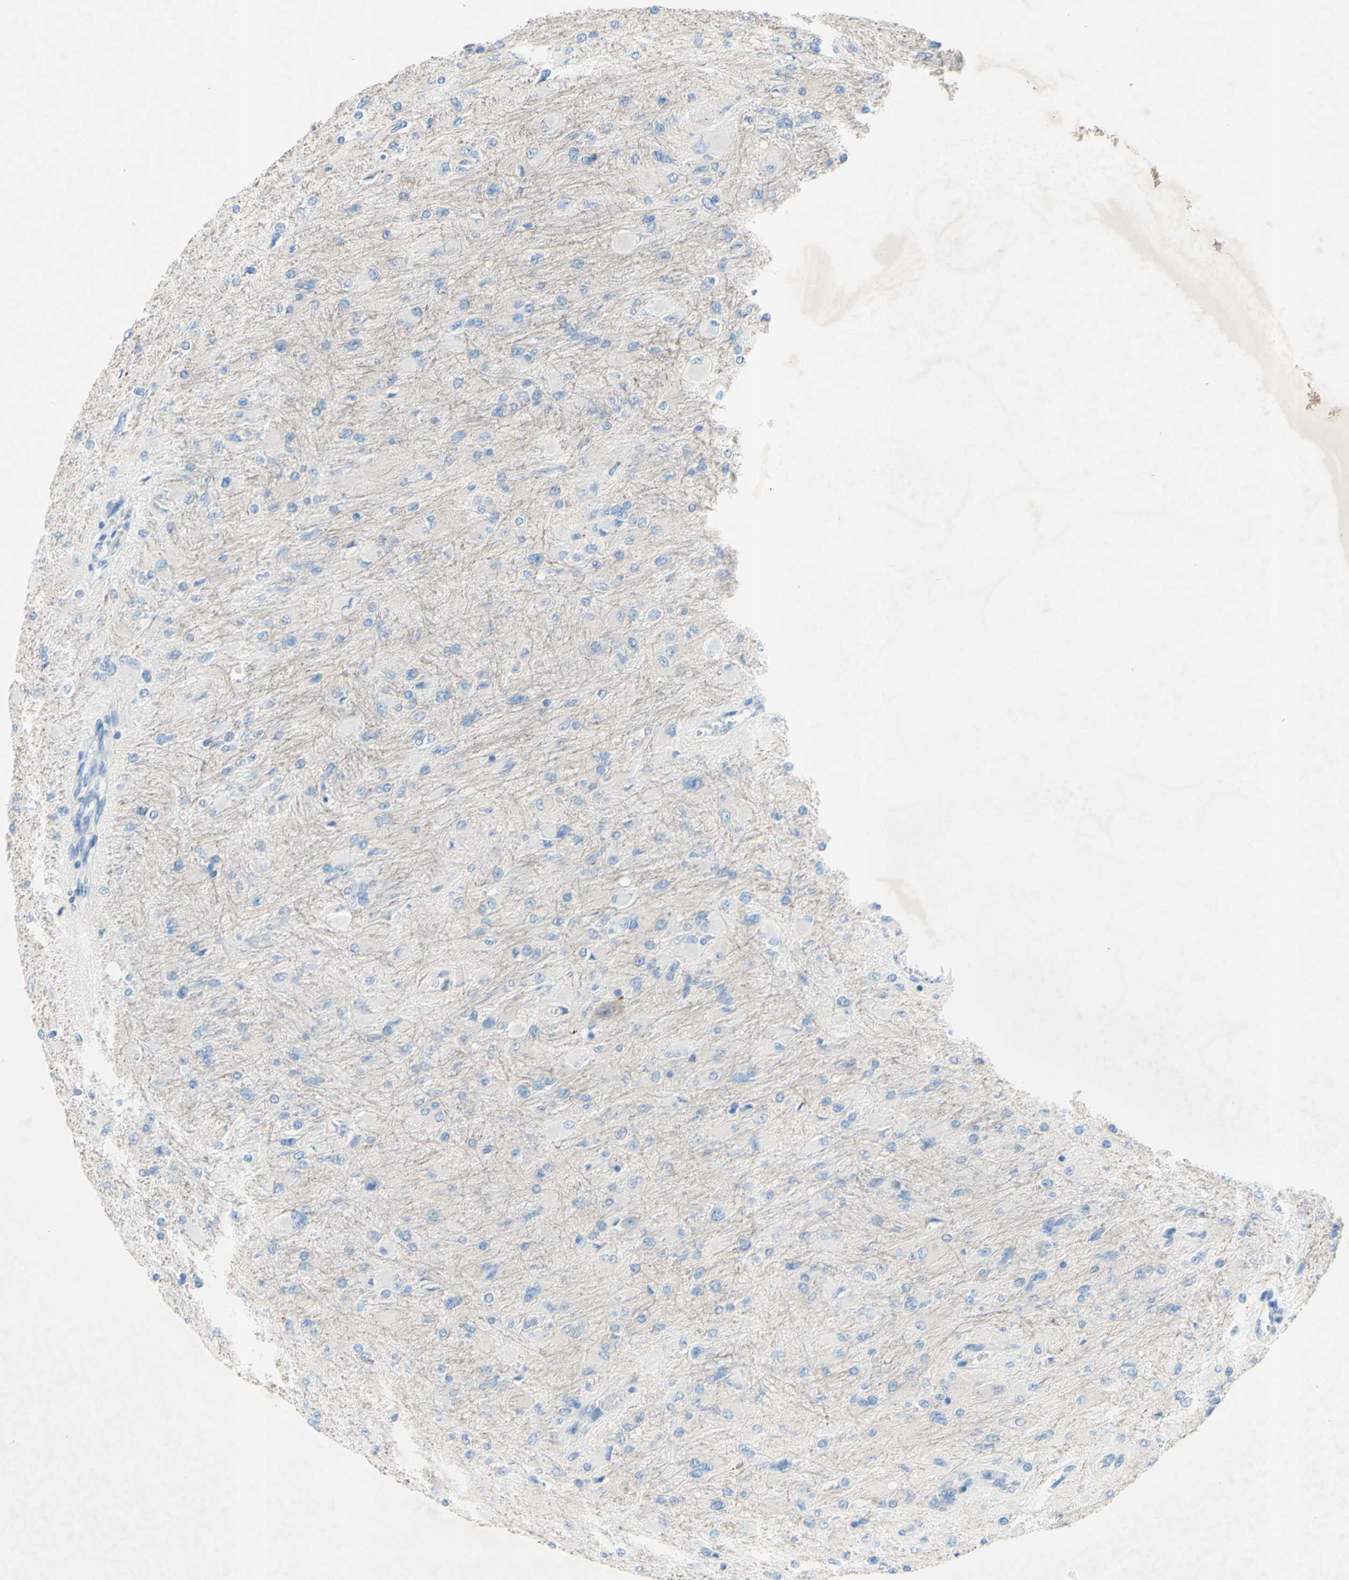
{"staining": {"intensity": "negative", "quantity": "none", "location": "none"}, "tissue": "glioma", "cell_type": "Tumor cells", "image_type": "cancer", "snomed": [{"axis": "morphology", "description": "Glioma, malignant, High grade"}, {"axis": "topography", "description": "Cerebral cortex"}], "caption": "High magnification brightfield microscopy of glioma stained with DAB (brown) and counterstained with hematoxylin (blue): tumor cells show no significant positivity. The staining is performed using DAB brown chromogen with nuclei counter-stained in using hematoxylin.", "gene": "TMIGD2", "patient": {"sex": "female", "age": 36}}